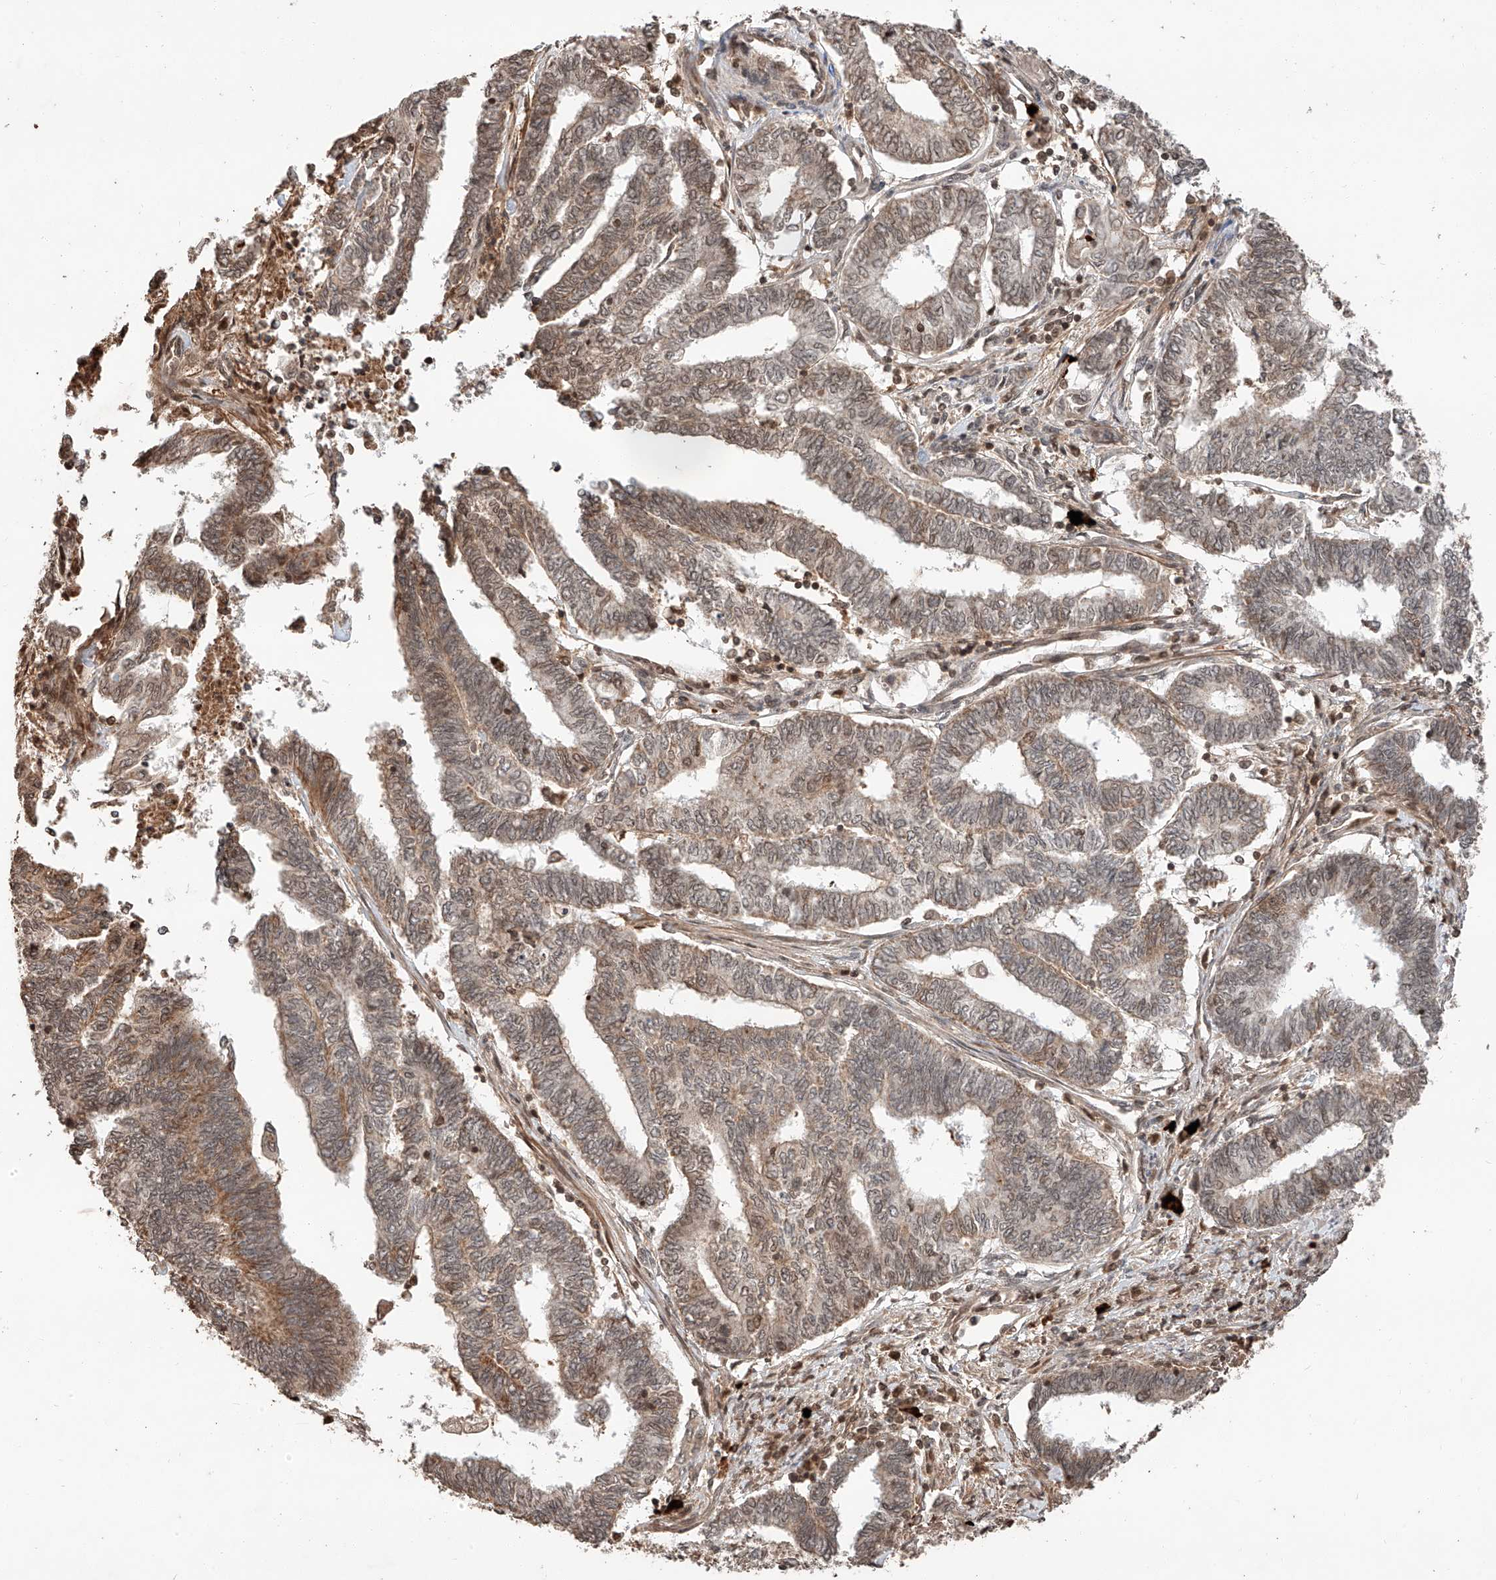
{"staining": {"intensity": "moderate", "quantity": ">75%", "location": "nuclear"}, "tissue": "endometrial cancer", "cell_type": "Tumor cells", "image_type": "cancer", "snomed": [{"axis": "morphology", "description": "Adenocarcinoma, NOS"}, {"axis": "topography", "description": "Uterus"}, {"axis": "topography", "description": "Endometrium"}], "caption": "DAB (3,3'-diaminobenzidine) immunohistochemical staining of endometrial cancer (adenocarcinoma) demonstrates moderate nuclear protein staining in approximately >75% of tumor cells. Nuclei are stained in blue.", "gene": "ARHGAP33", "patient": {"sex": "female", "age": 70}}